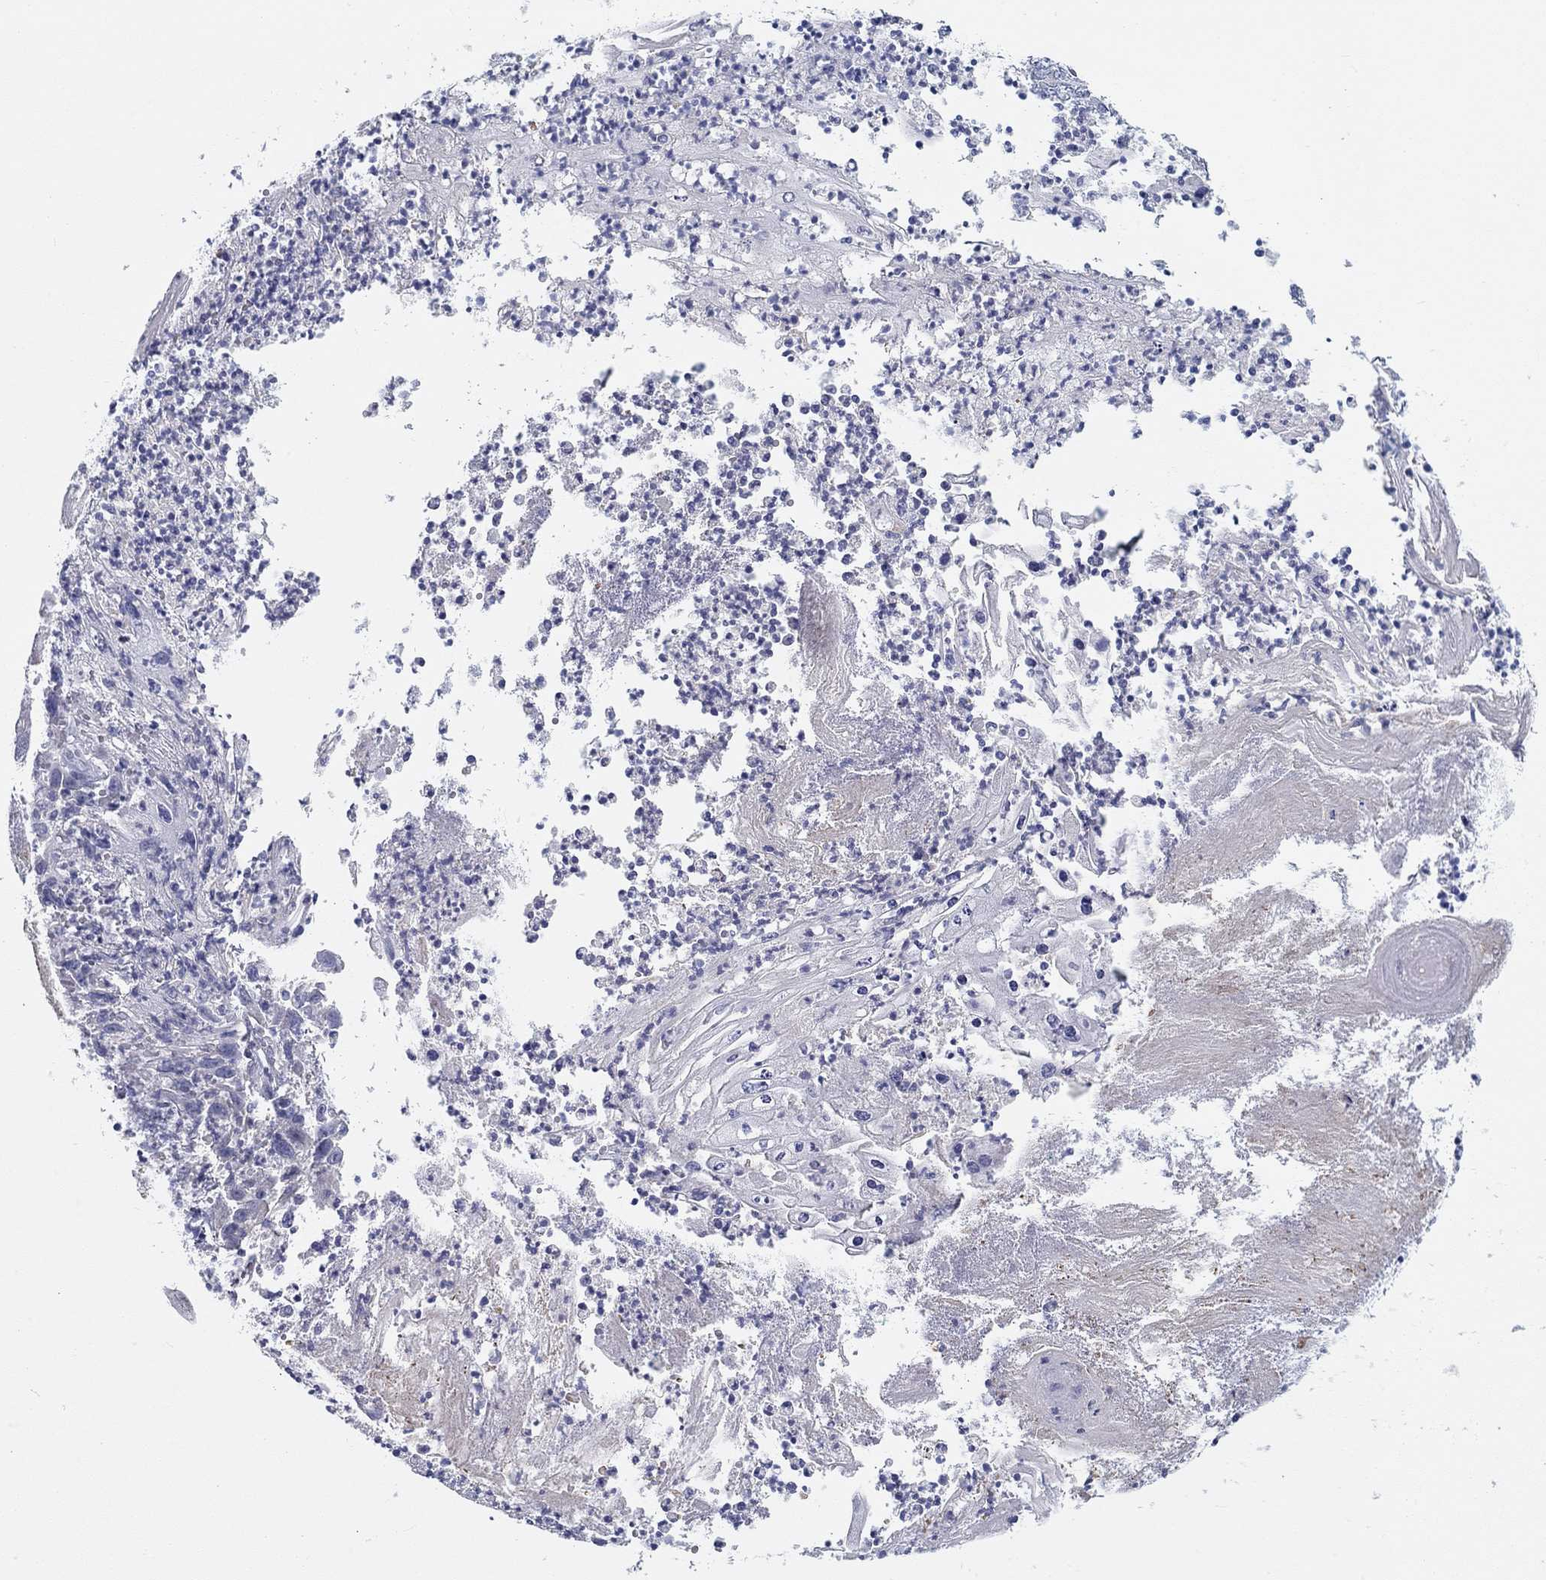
{"staining": {"intensity": "negative", "quantity": "none", "location": "none"}, "tissue": "skin cancer", "cell_type": "Tumor cells", "image_type": "cancer", "snomed": [{"axis": "morphology", "description": "Squamous cell carcinoma, NOS"}, {"axis": "topography", "description": "Skin"}], "caption": "Immunohistochemical staining of human skin squamous cell carcinoma exhibits no significant positivity in tumor cells.", "gene": "CRYGD", "patient": {"sex": "male", "age": 92}}